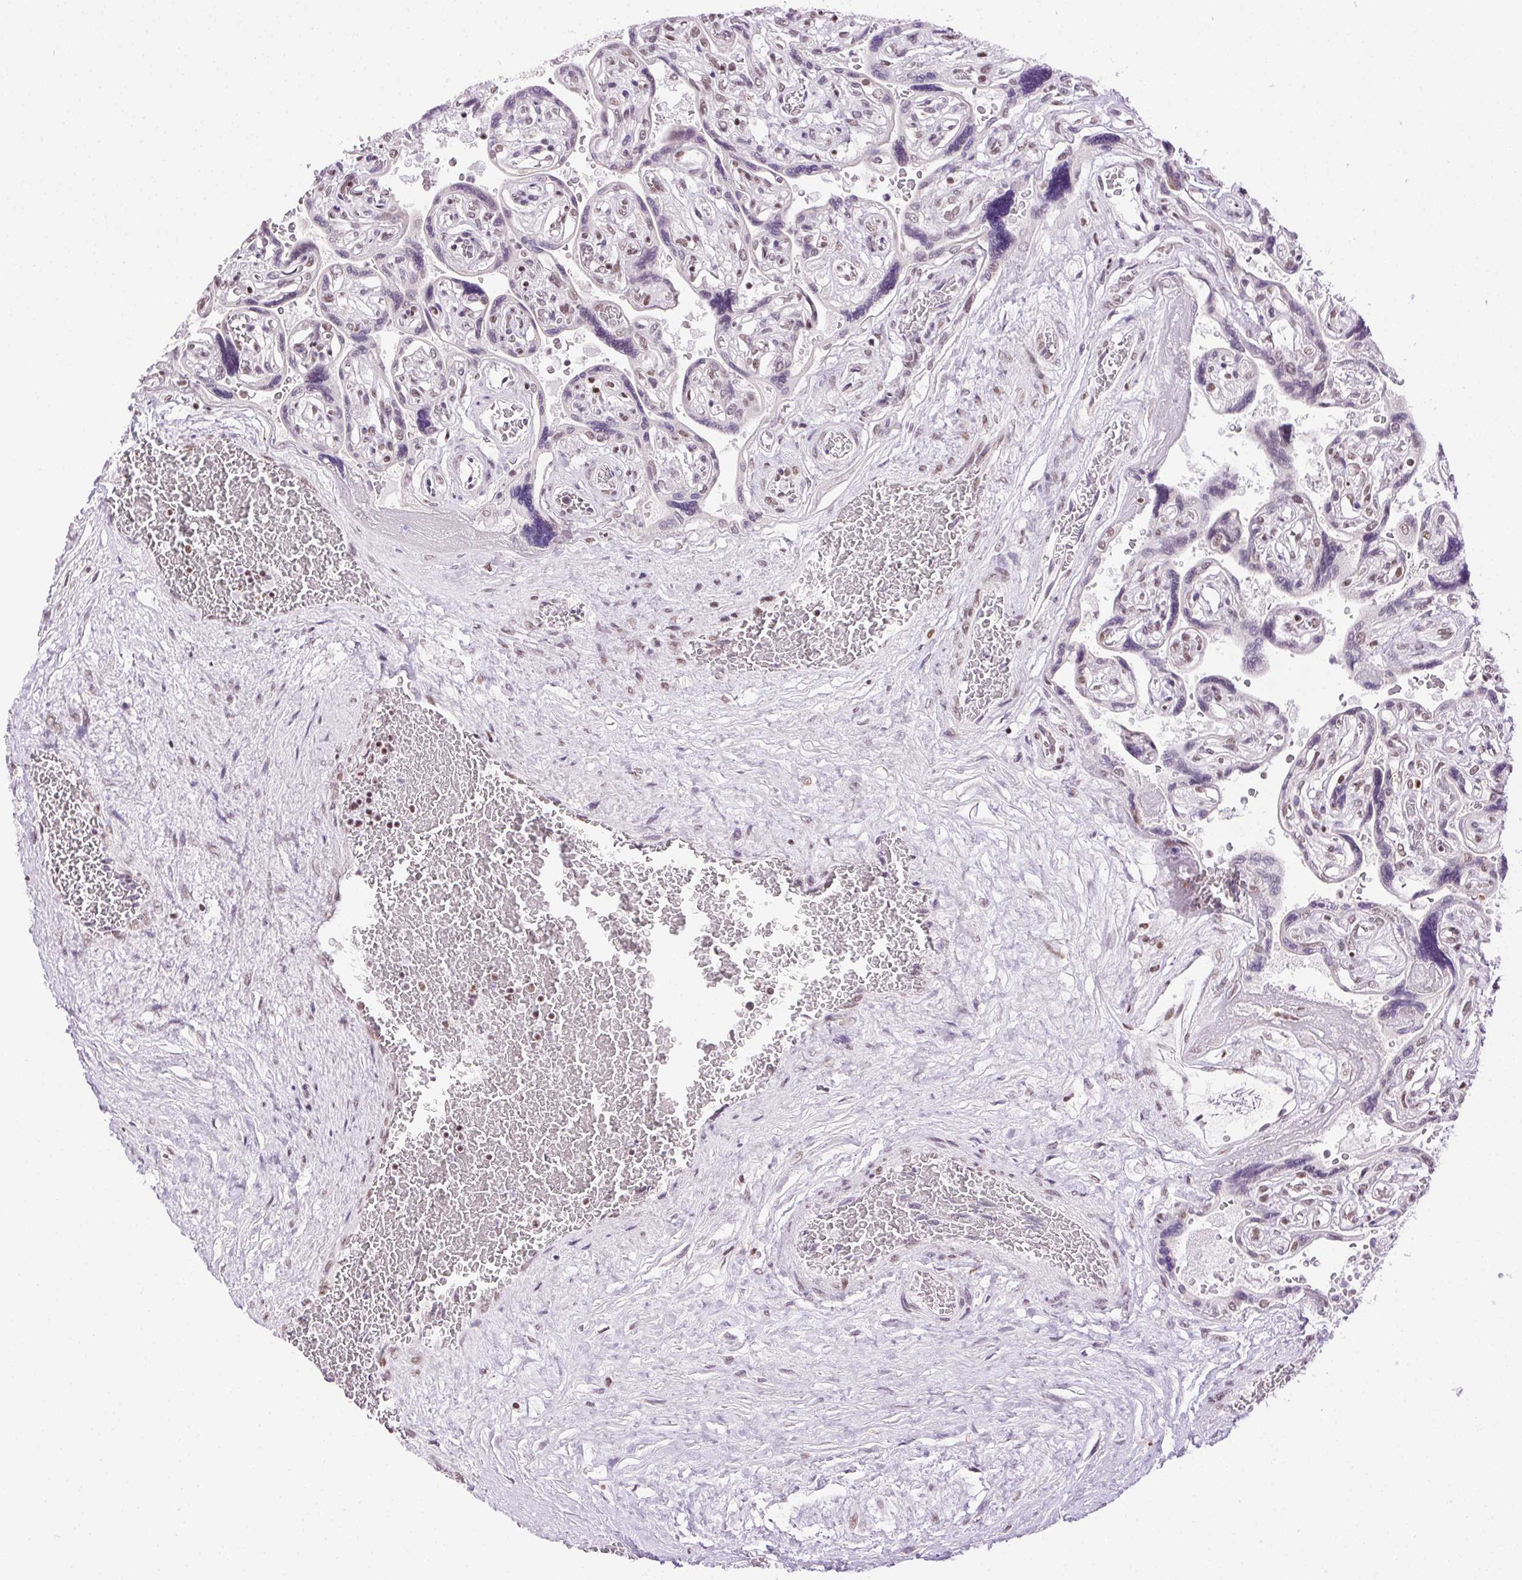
{"staining": {"intensity": "weak", "quantity": ">75%", "location": "nuclear"}, "tissue": "placenta", "cell_type": "Decidual cells", "image_type": "normal", "snomed": [{"axis": "morphology", "description": "Normal tissue, NOS"}, {"axis": "topography", "description": "Placenta"}], "caption": "Immunohistochemistry (IHC) image of normal placenta: placenta stained using immunohistochemistry (IHC) shows low levels of weak protein expression localized specifically in the nuclear of decidual cells, appearing as a nuclear brown color.", "gene": "TRA2B", "patient": {"sex": "female", "age": 32}}